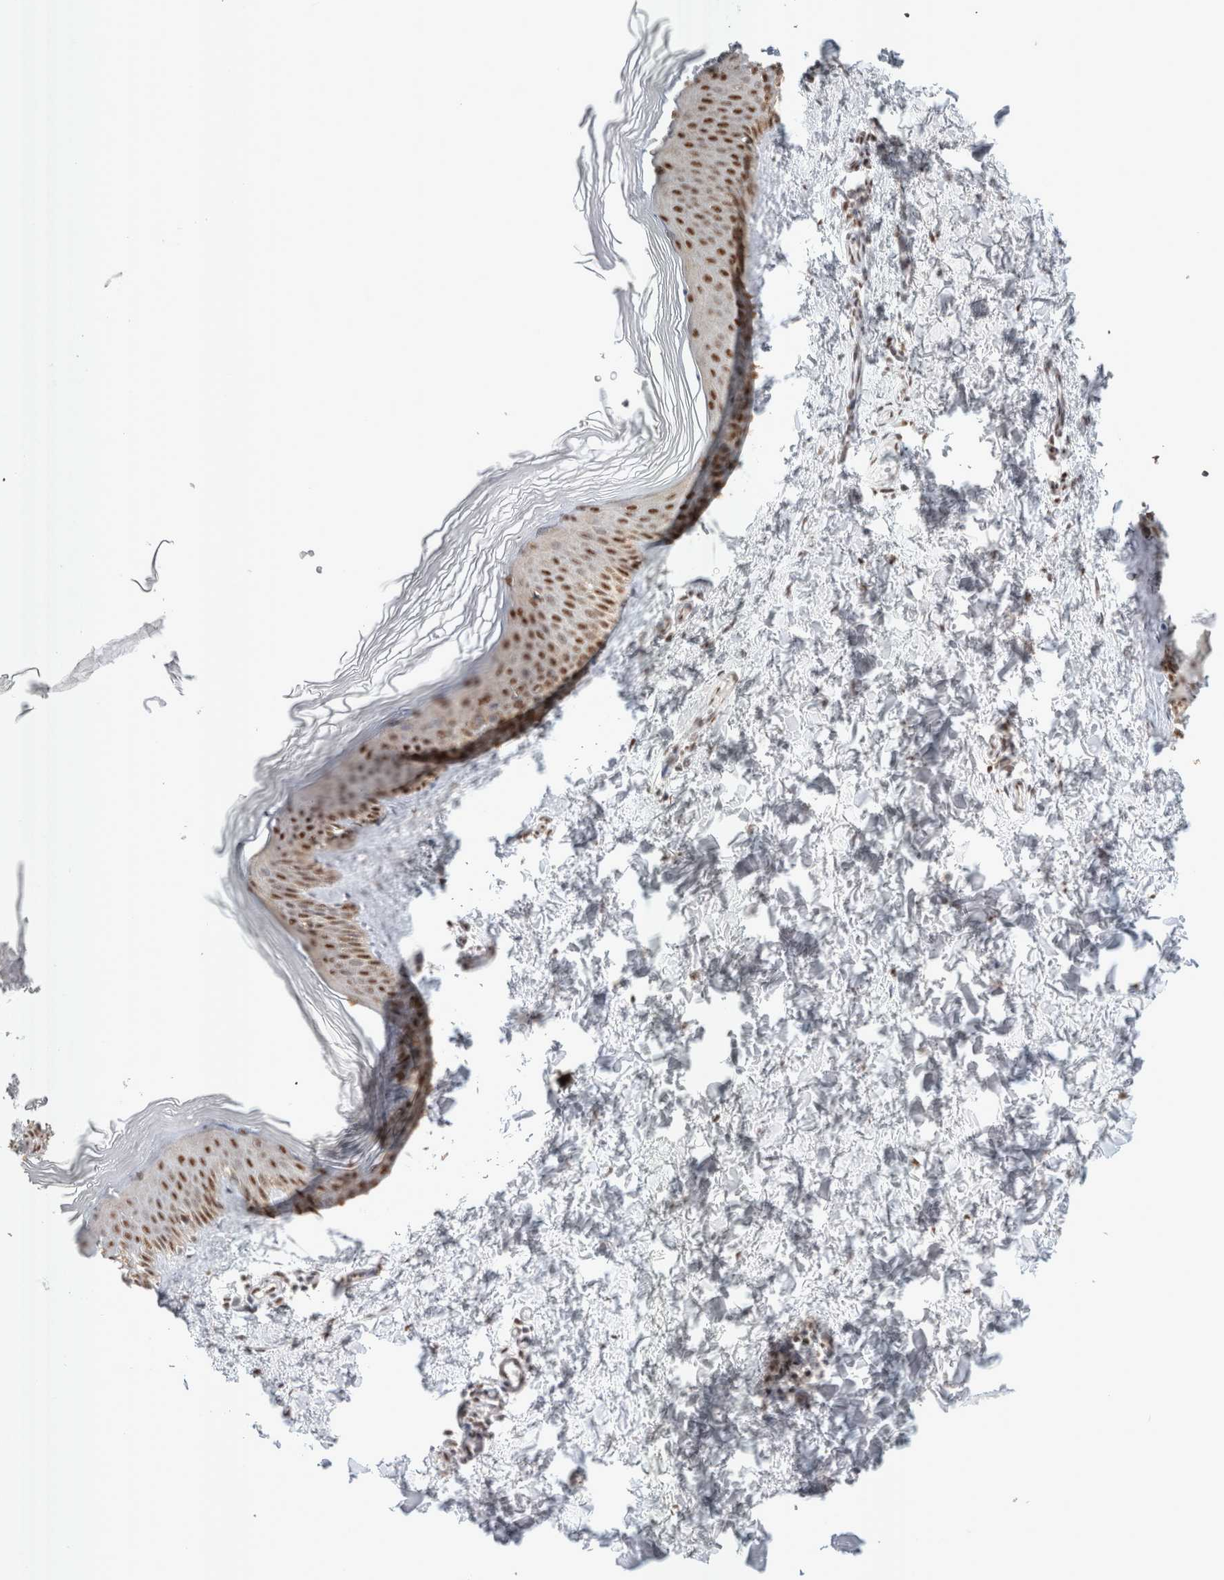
{"staining": {"intensity": "moderate", "quantity": "25%-75%", "location": "nuclear"}, "tissue": "skin", "cell_type": "Fibroblasts", "image_type": "normal", "snomed": [{"axis": "morphology", "description": "Normal tissue, NOS"}, {"axis": "topography", "description": "Skin"}], "caption": "Skin stained for a protein shows moderate nuclear positivity in fibroblasts.", "gene": "TRMT12", "patient": {"sex": "female", "age": 27}}